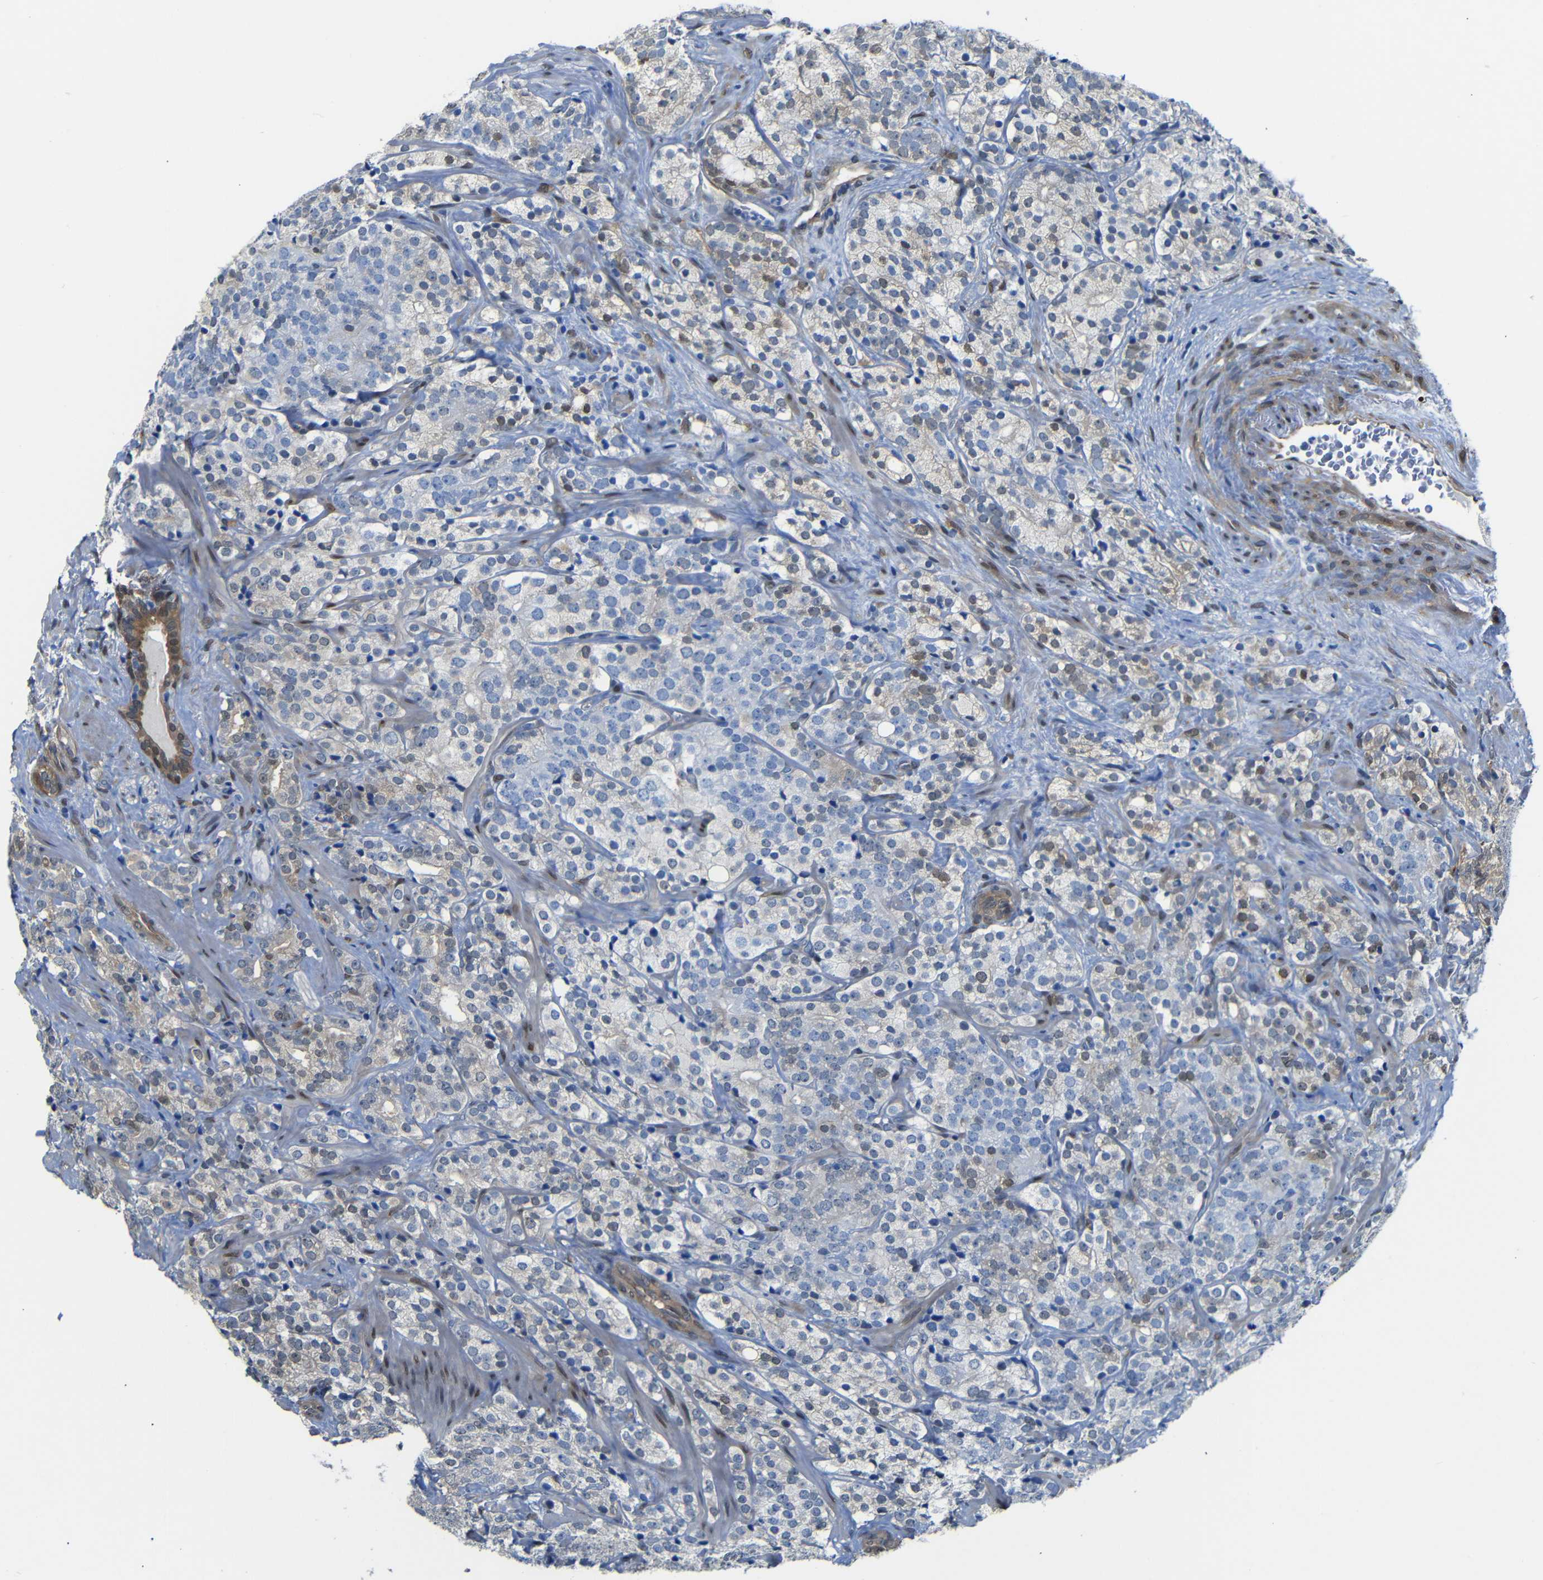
{"staining": {"intensity": "negative", "quantity": "none", "location": "none"}, "tissue": "prostate cancer", "cell_type": "Tumor cells", "image_type": "cancer", "snomed": [{"axis": "morphology", "description": "Adenocarcinoma, High grade"}, {"axis": "topography", "description": "Prostate"}], "caption": "Immunohistochemistry (IHC) image of human adenocarcinoma (high-grade) (prostate) stained for a protein (brown), which displays no staining in tumor cells. Nuclei are stained in blue.", "gene": "YAP1", "patient": {"sex": "male", "age": 71}}